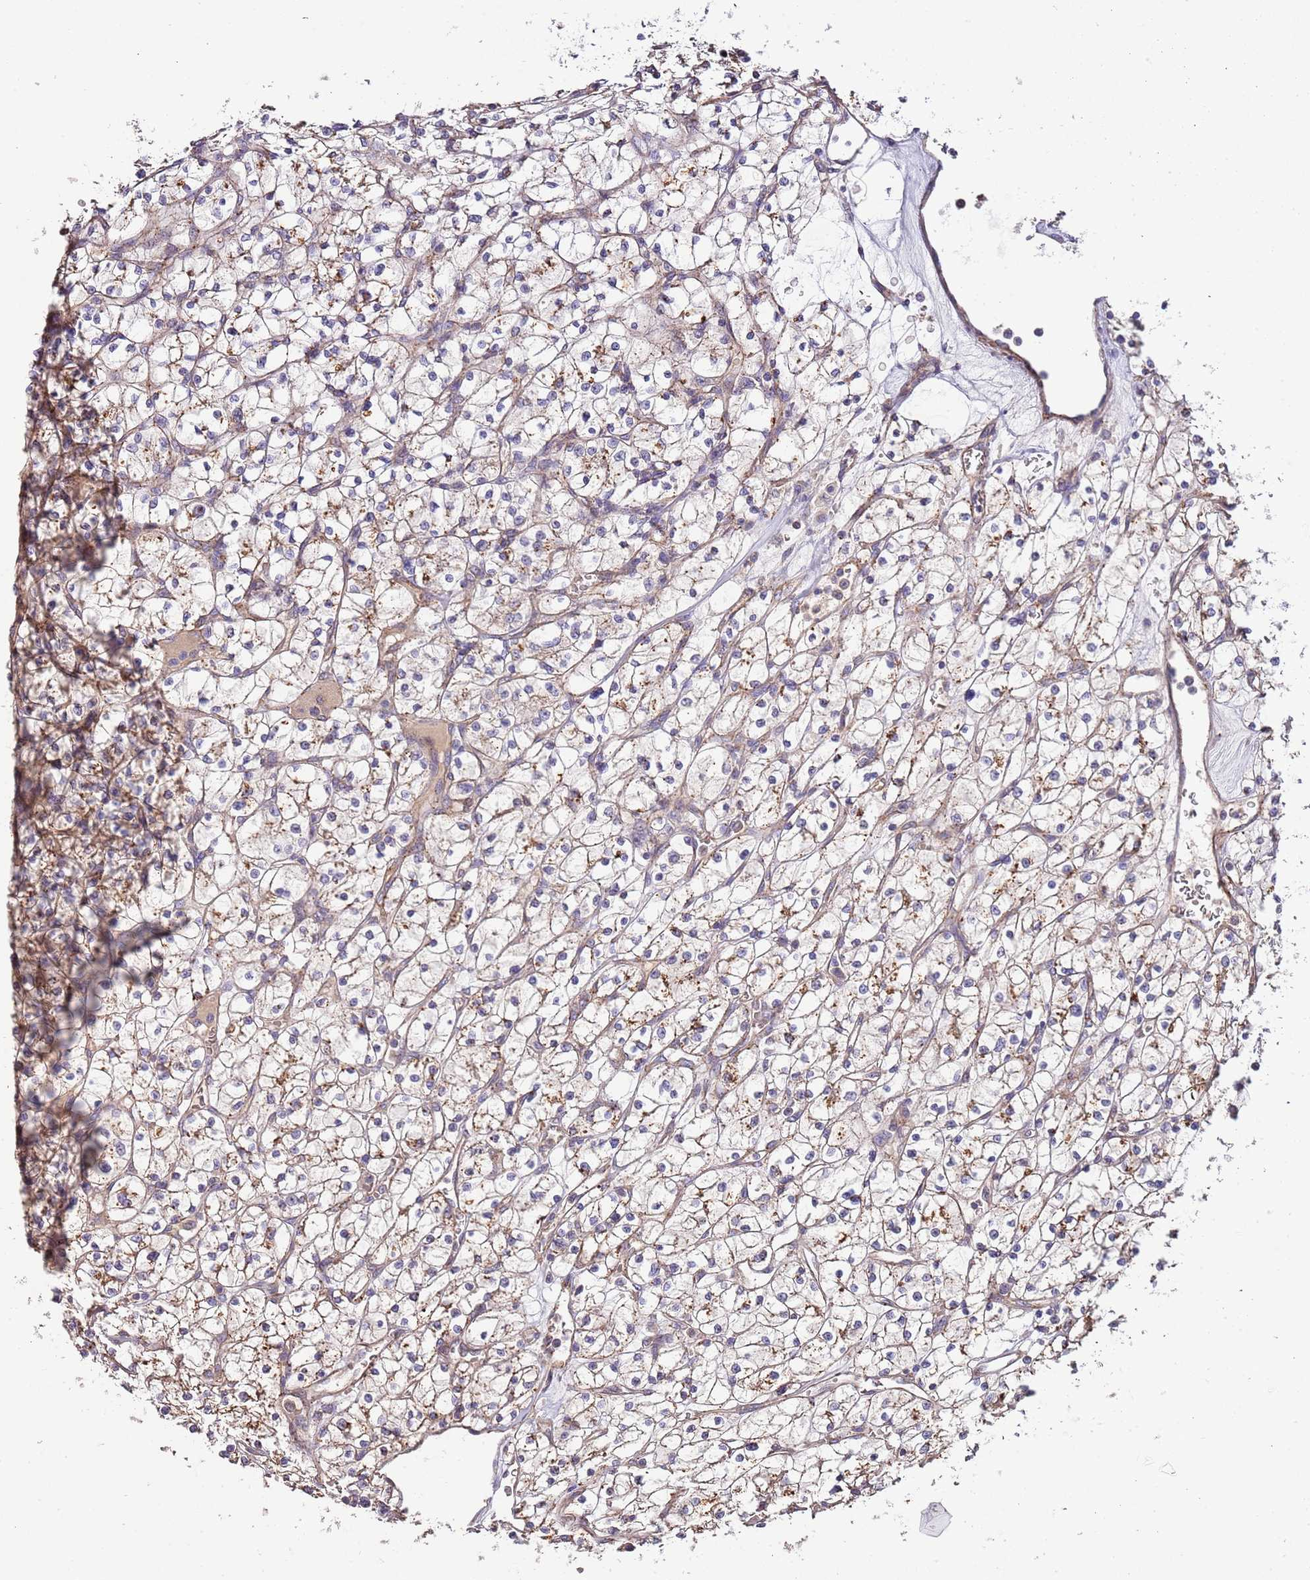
{"staining": {"intensity": "negative", "quantity": "none", "location": "none"}, "tissue": "renal cancer", "cell_type": "Tumor cells", "image_type": "cancer", "snomed": [{"axis": "morphology", "description": "Adenocarcinoma, NOS"}, {"axis": "topography", "description": "Kidney"}], "caption": "Renal cancer stained for a protein using immunohistochemistry reveals no staining tumor cells.", "gene": "DOCK6", "patient": {"sex": "female", "age": 64}}